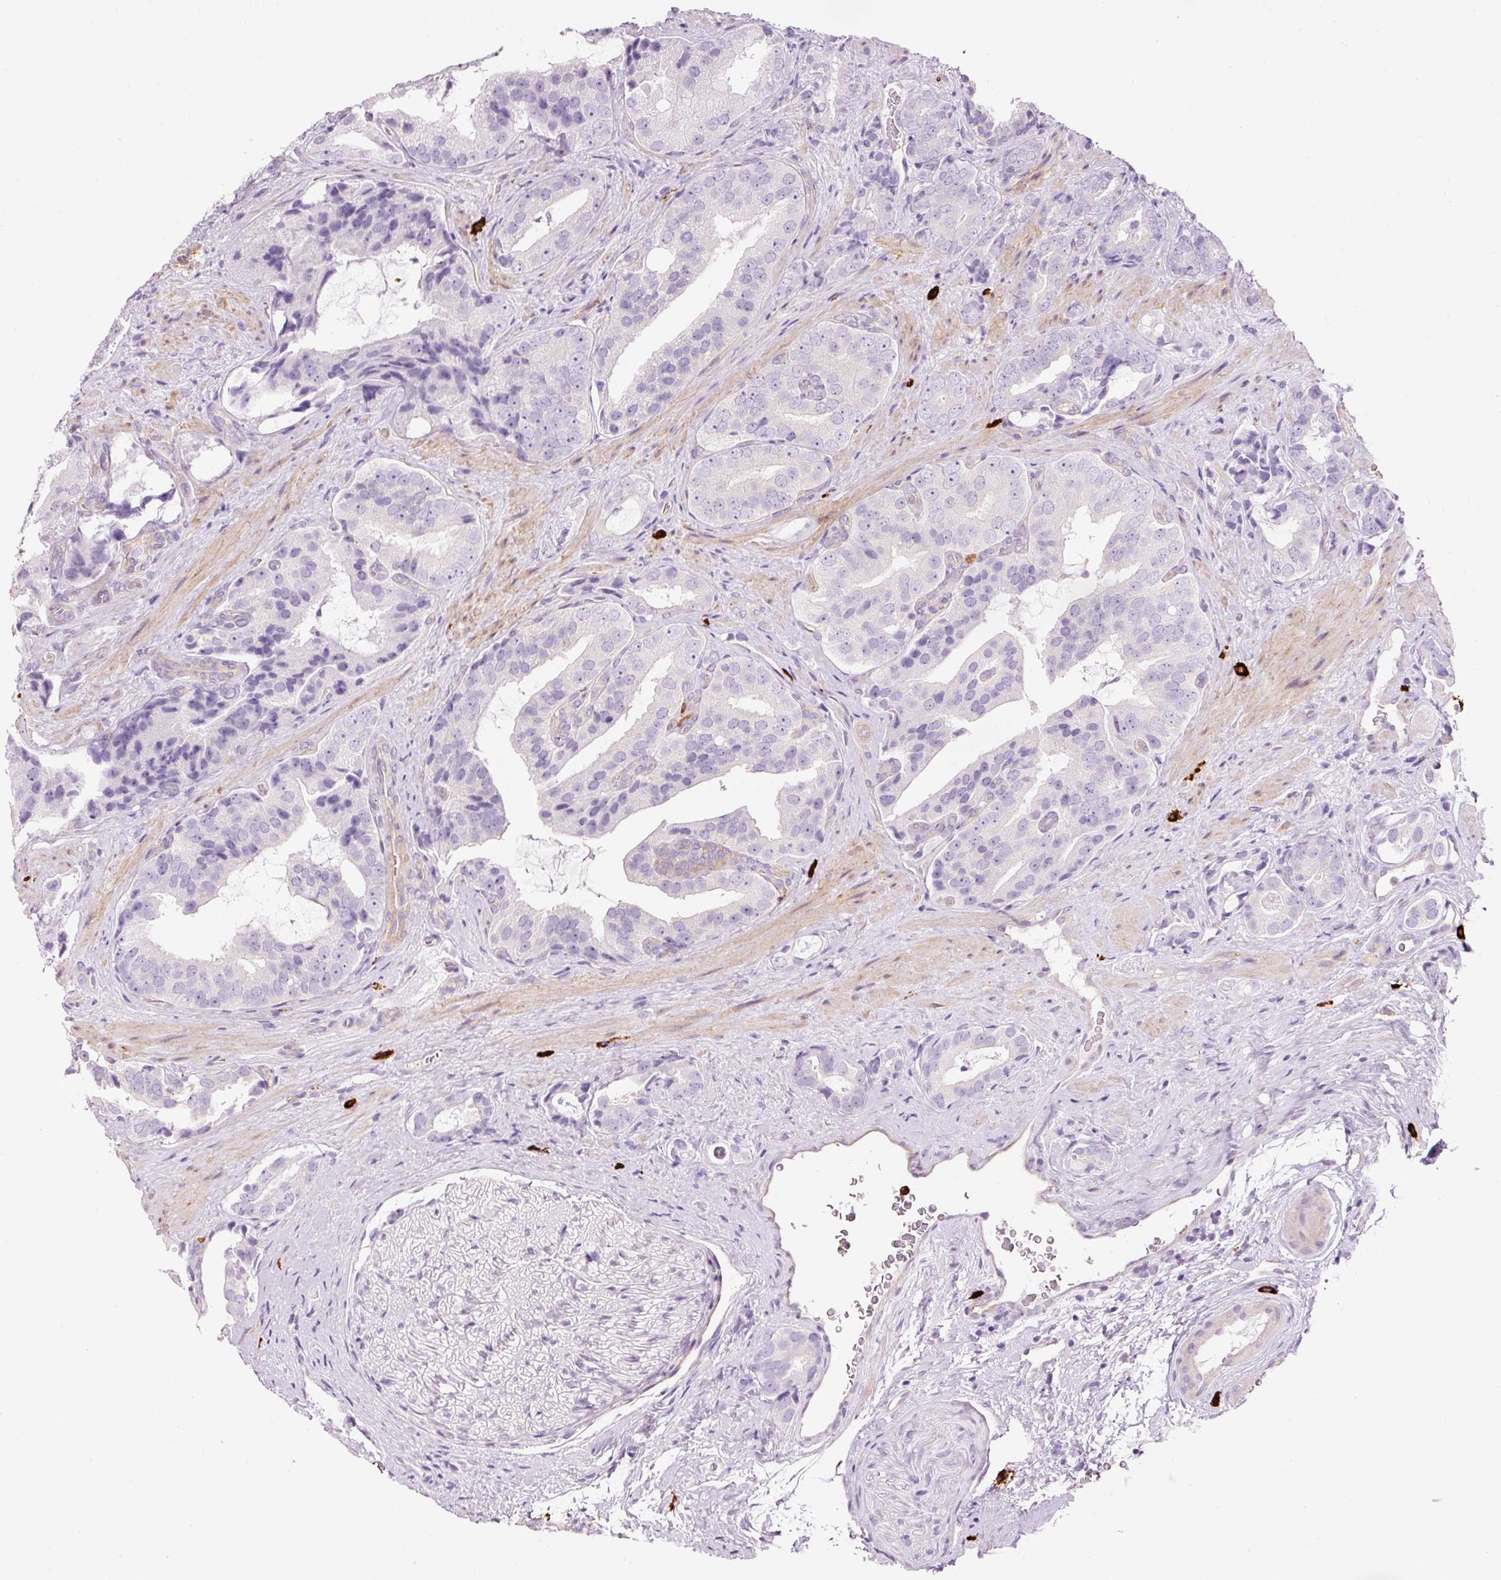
{"staining": {"intensity": "negative", "quantity": "none", "location": "none"}, "tissue": "prostate cancer", "cell_type": "Tumor cells", "image_type": "cancer", "snomed": [{"axis": "morphology", "description": "Adenocarcinoma, High grade"}, {"axis": "topography", "description": "Prostate"}], "caption": "Immunohistochemical staining of prostate adenocarcinoma (high-grade) displays no significant expression in tumor cells.", "gene": "MAP3K3", "patient": {"sex": "male", "age": 71}}